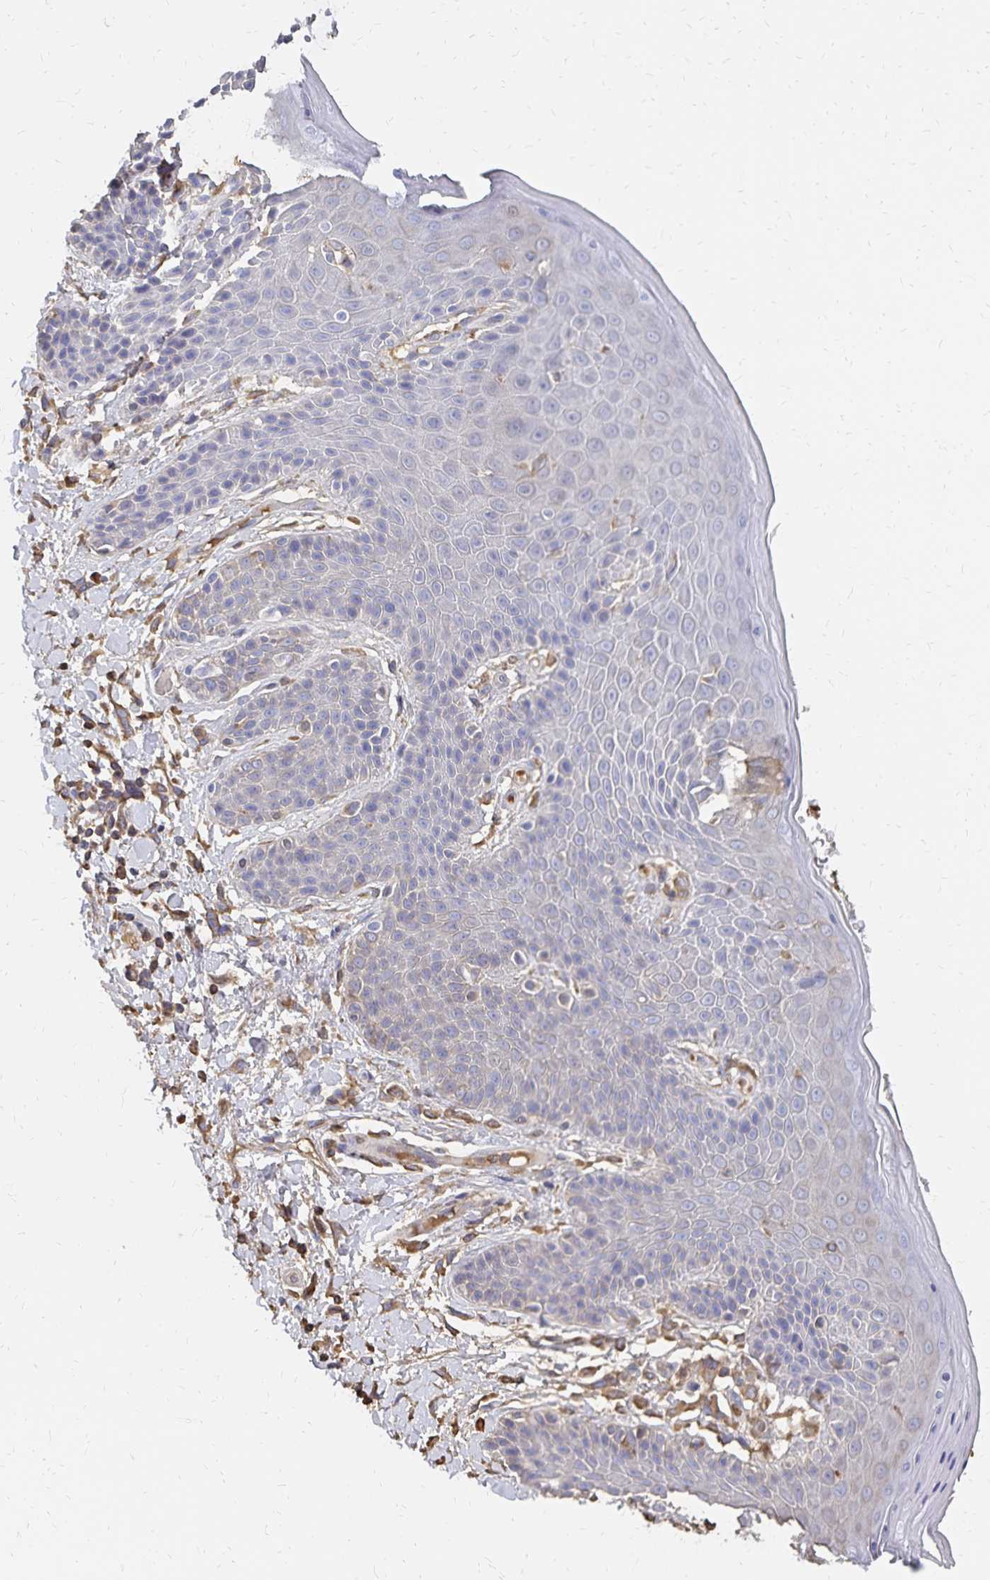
{"staining": {"intensity": "negative", "quantity": "none", "location": "none"}, "tissue": "skin", "cell_type": "Epidermal cells", "image_type": "normal", "snomed": [{"axis": "morphology", "description": "Normal tissue, NOS"}, {"axis": "topography", "description": "Anal"}, {"axis": "topography", "description": "Peripheral nerve tissue"}], "caption": "Photomicrograph shows no significant protein expression in epidermal cells of unremarkable skin. (Stains: DAB IHC with hematoxylin counter stain, Microscopy: brightfield microscopy at high magnification).", "gene": "KISS1", "patient": {"sex": "male", "age": 51}}